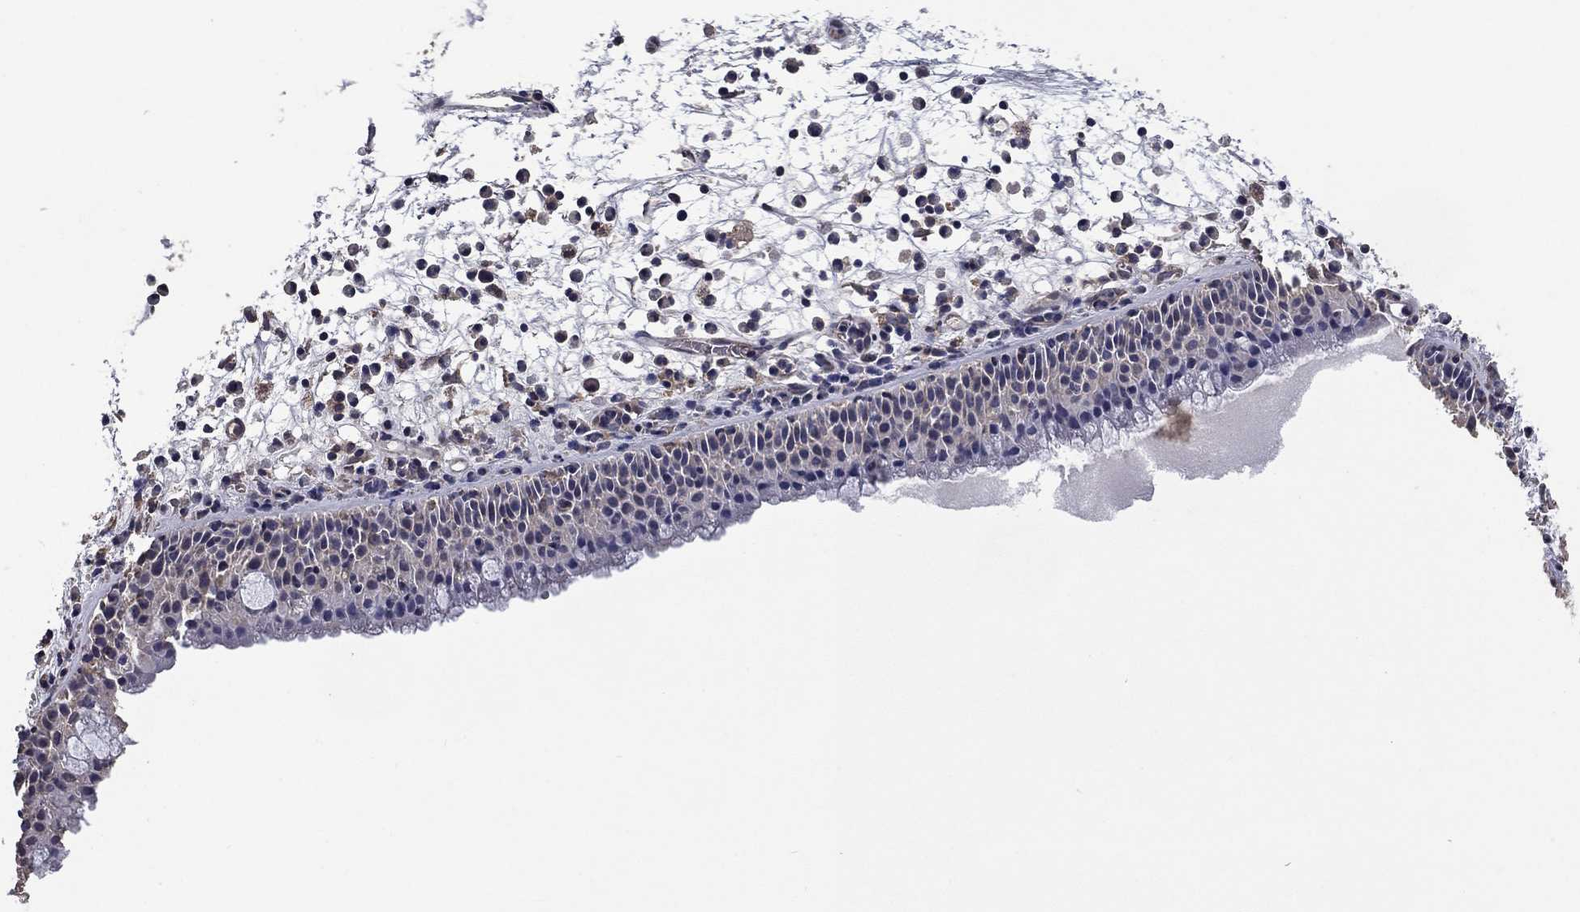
{"staining": {"intensity": "negative", "quantity": "none", "location": "none"}, "tissue": "nasopharynx", "cell_type": "Respiratory epithelial cells", "image_type": "normal", "snomed": [{"axis": "morphology", "description": "Normal tissue, NOS"}, {"axis": "topography", "description": "Nasopharynx"}], "caption": "Human nasopharynx stained for a protein using immunohistochemistry (IHC) demonstrates no expression in respiratory epithelial cells.", "gene": "MFAP3L", "patient": {"sex": "female", "age": 73}}